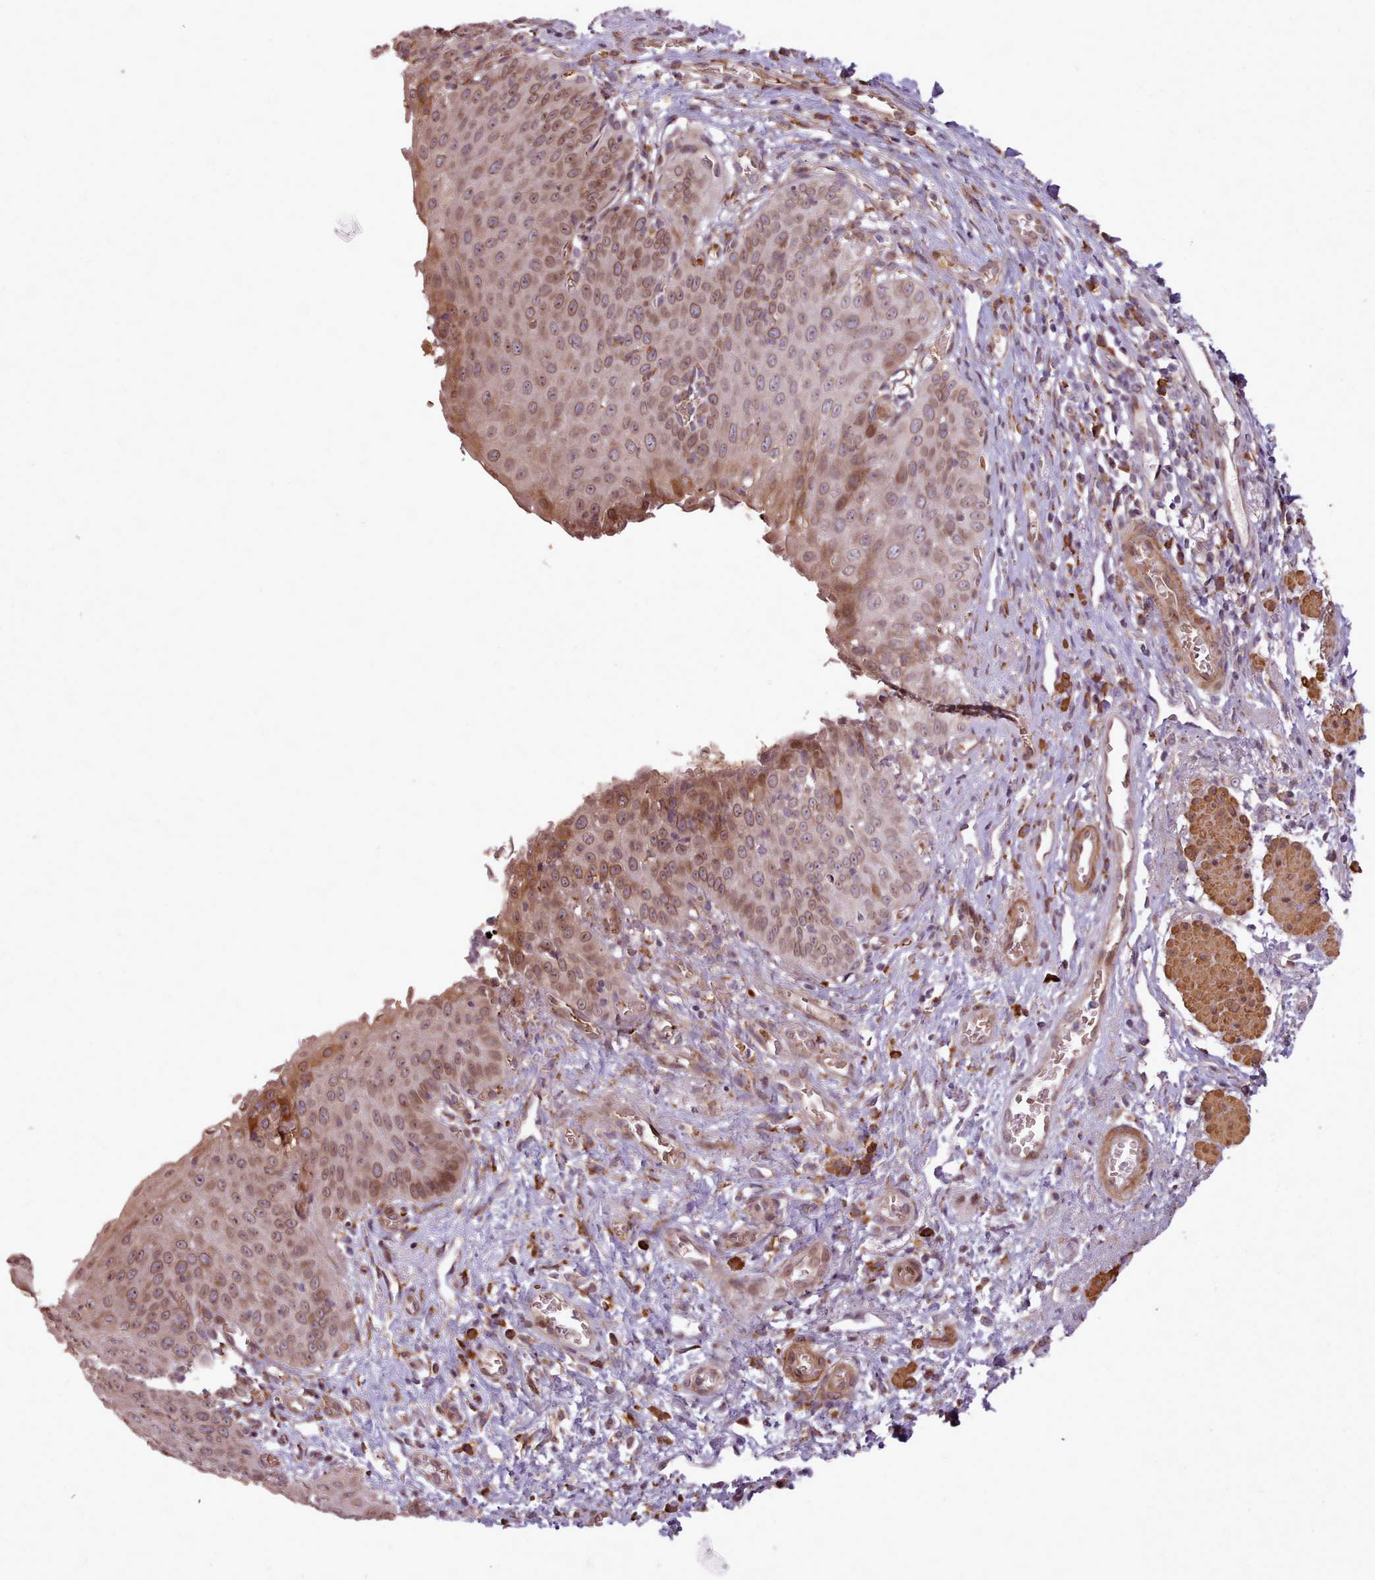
{"staining": {"intensity": "strong", "quantity": ">75%", "location": "cytoplasmic/membranous"}, "tissue": "esophagus", "cell_type": "Squamous epithelial cells", "image_type": "normal", "snomed": [{"axis": "morphology", "description": "Normal tissue, NOS"}, {"axis": "topography", "description": "Esophagus"}], "caption": "A high-resolution image shows immunohistochemistry (IHC) staining of unremarkable esophagus, which displays strong cytoplasmic/membranous positivity in about >75% of squamous epithelial cells. (Brightfield microscopy of DAB IHC at high magnification).", "gene": "CABP1", "patient": {"sex": "male", "age": 71}}